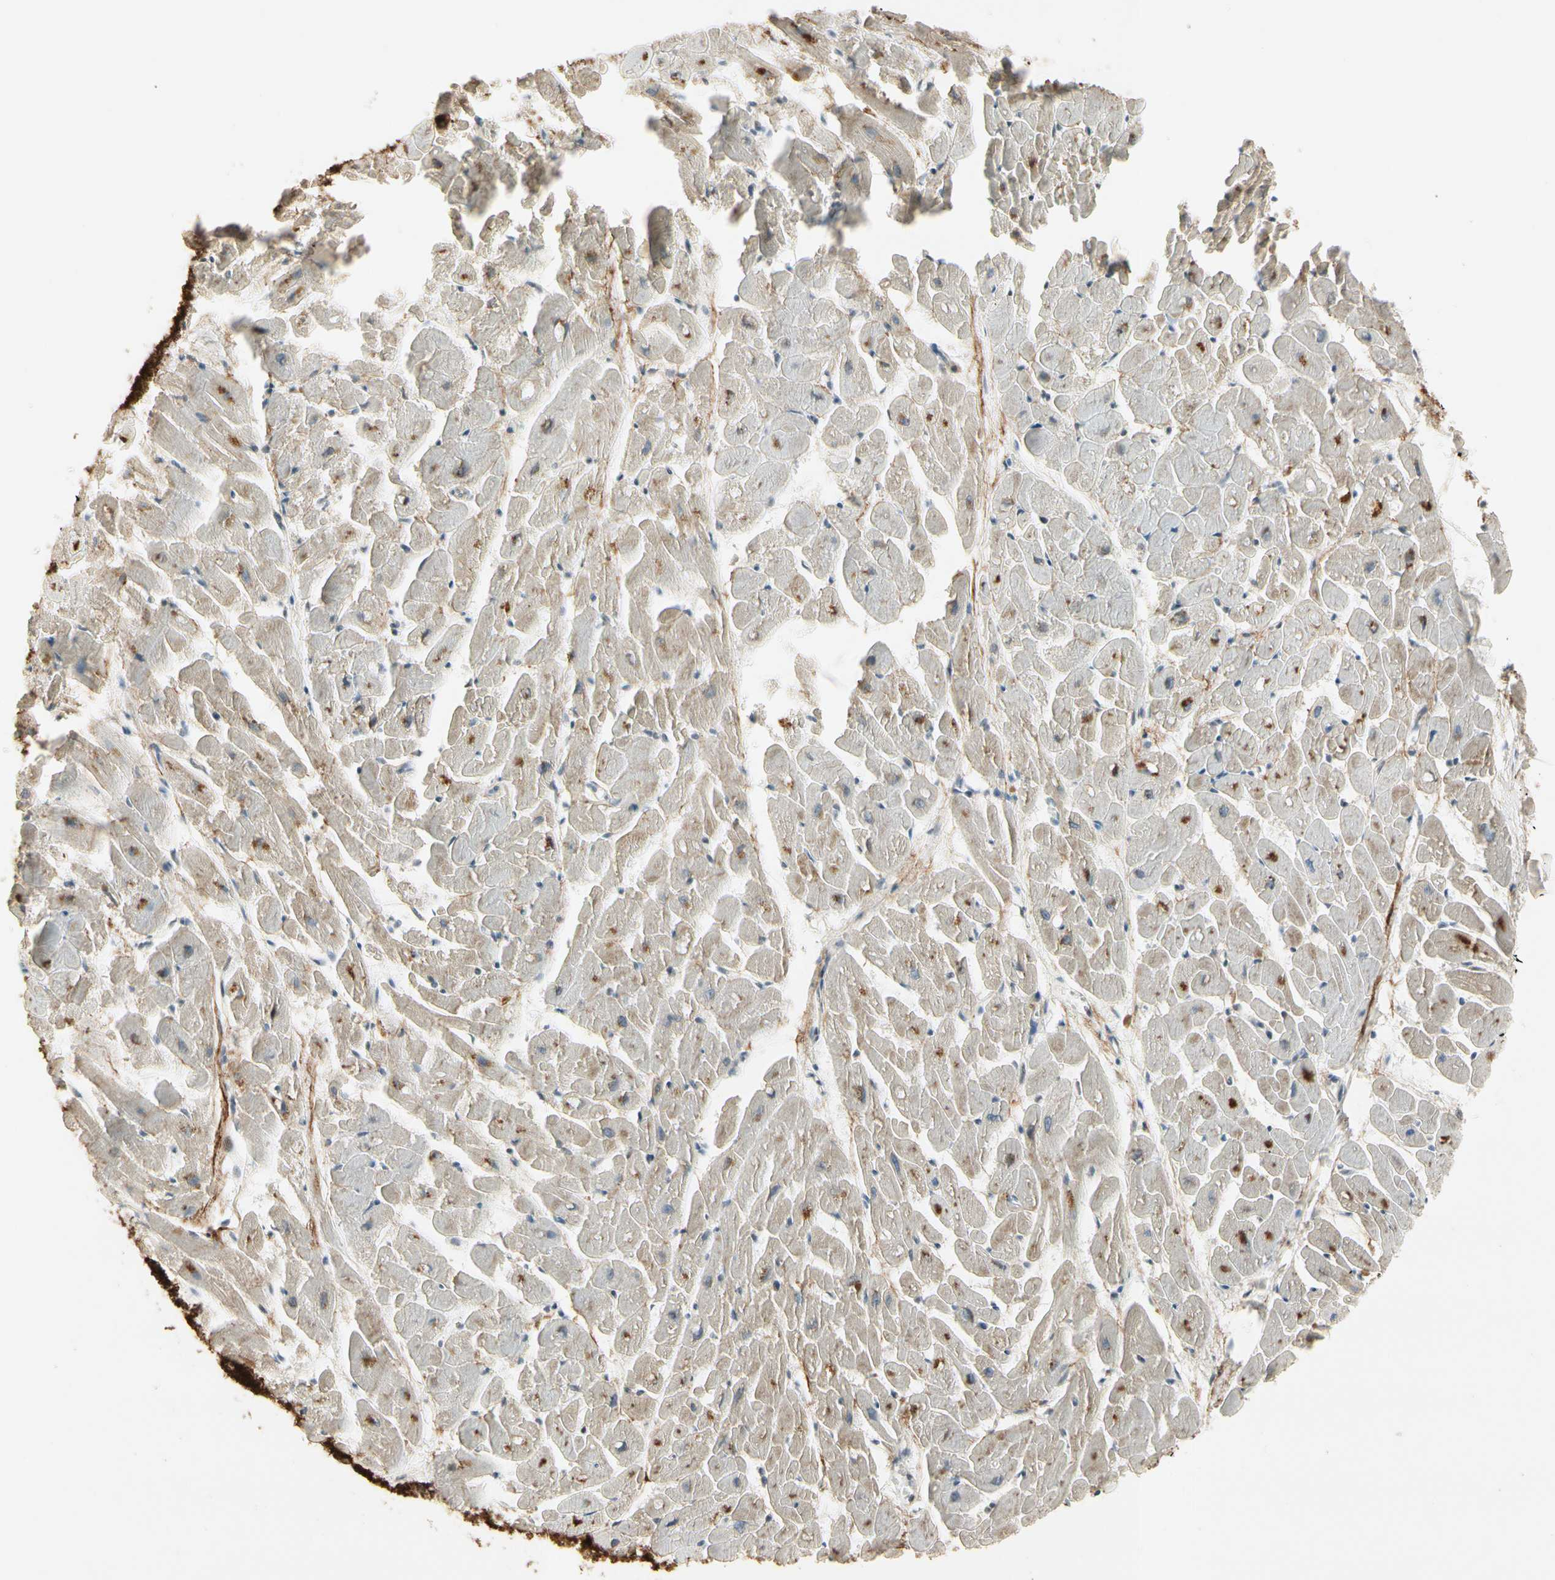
{"staining": {"intensity": "moderate", "quantity": "25%-75%", "location": "cytoplasmic/membranous"}, "tissue": "heart muscle", "cell_type": "Cardiomyocytes", "image_type": "normal", "snomed": [{"axis": "morphology", "description": "Normal tissue, NOS"}, {"axis": "topography", "description": "Heart"}], "caption": "Immunohistochemistry (IHC) of unremarkable heart muscle demonstrates medium levels of moderate cytoplasmic/membranous expression in approximately 25%-75% of cardiomyocytes. The staining is performed using DAB brown chromogen to label protein expression. The nuclei are counter-stained blue using hematoxylin.", "gene": "ICAM5", "patient": {"sex": "female", "age": 19}}